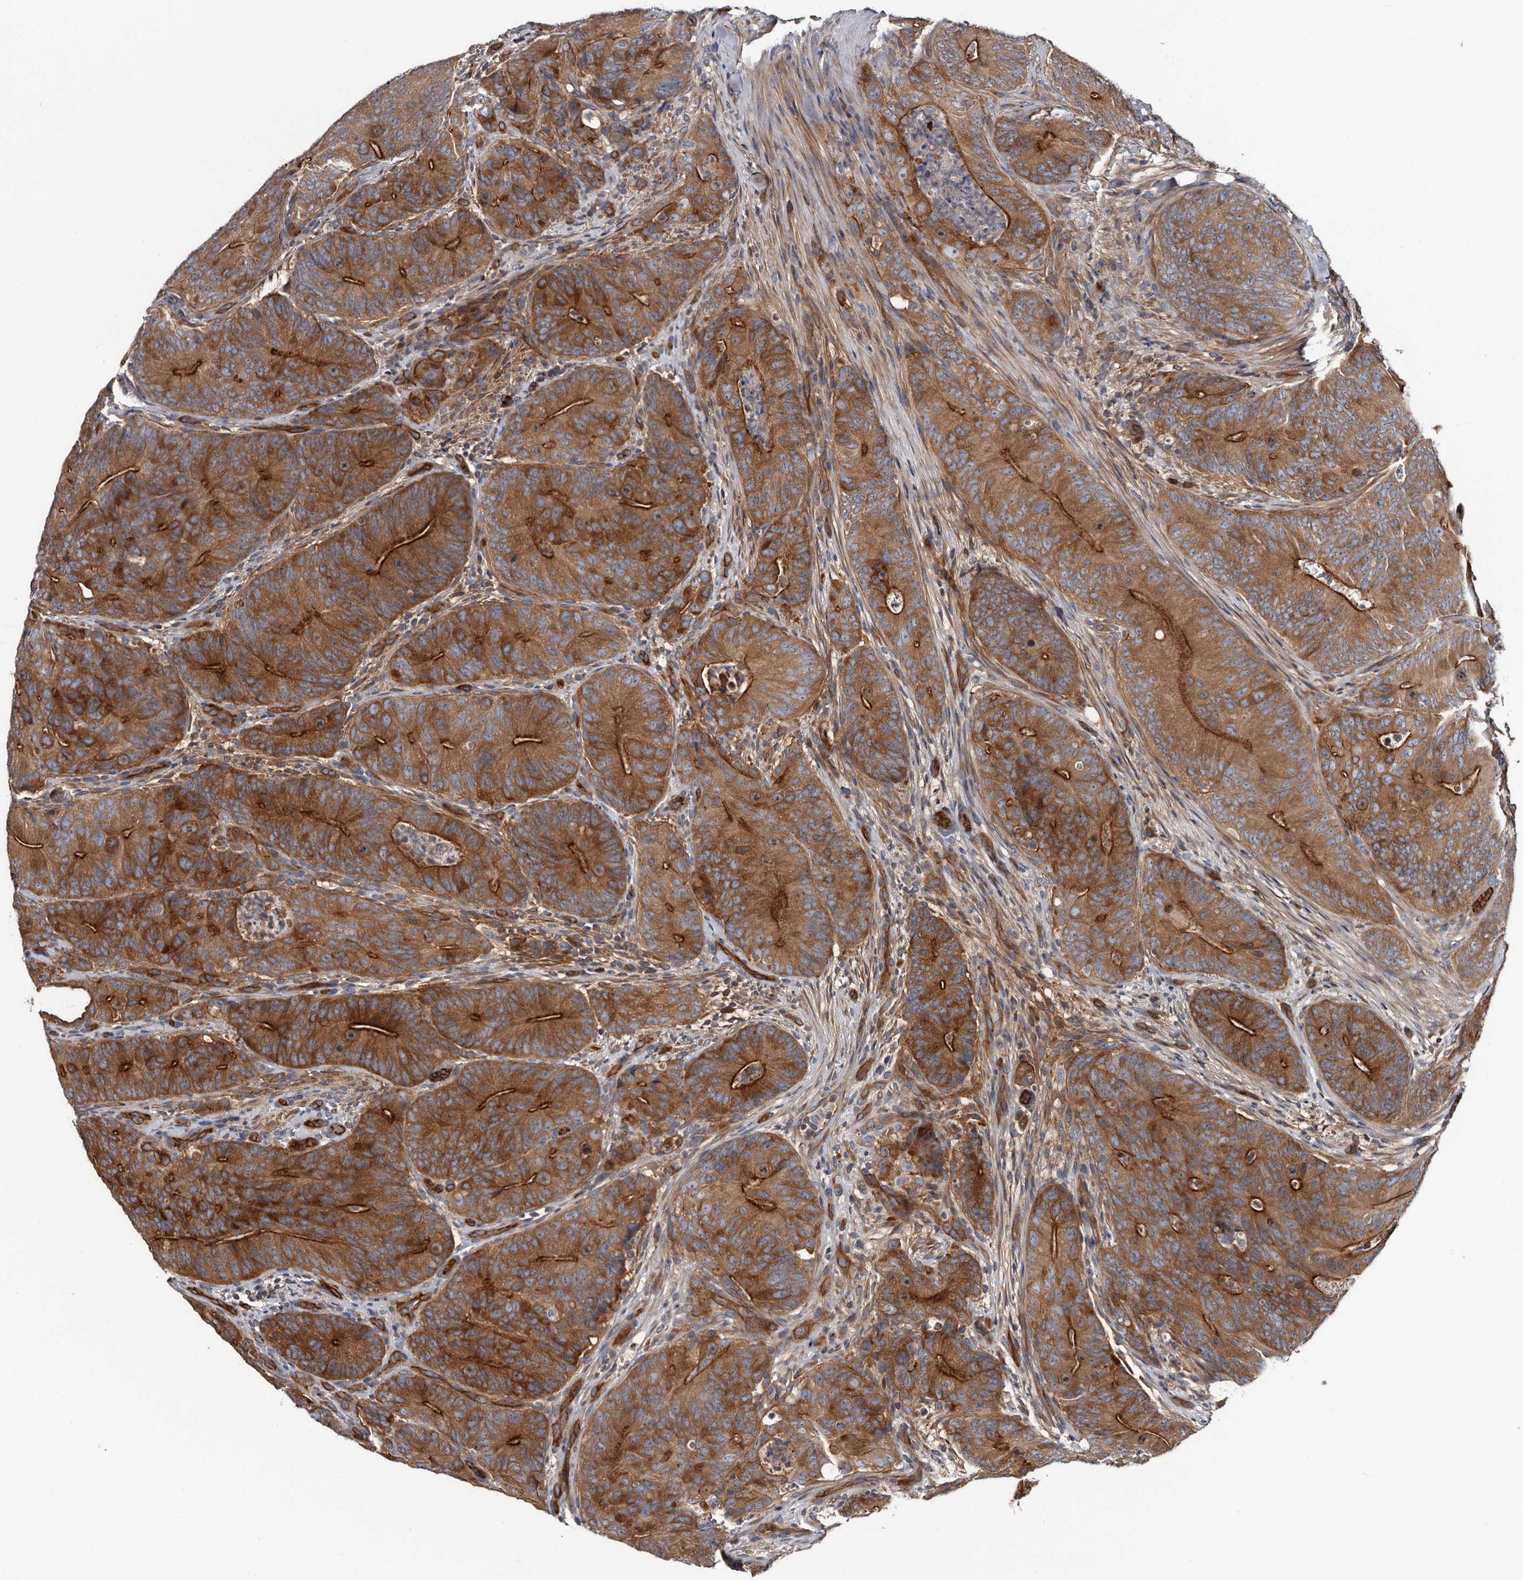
{"staining": {"intensity": "strong", "quantity": ">75%", "location": "cytoplasmic/membranous"}, "tissue": "colorectal cancer", "cell_type": "Tumor cells", "image_type": "cancer", "snomed": [{"axis": "morphology", "description": "Normal tissue, NOS"}, {"axis": "topography", "description": "Colon"}], "caption": "DAB immunohistochemical staining of human colorectal cancer demonstrates strong cytoplasmic/membranous protein staining in approximately >75% of tumor cells. (DAB (3,3'-diaminobenzidine) IHC, brown staining for protein, blue staining for nuclei).", "gene": "TSPAN17", "patient": {"sex": "female", "age": 82}}